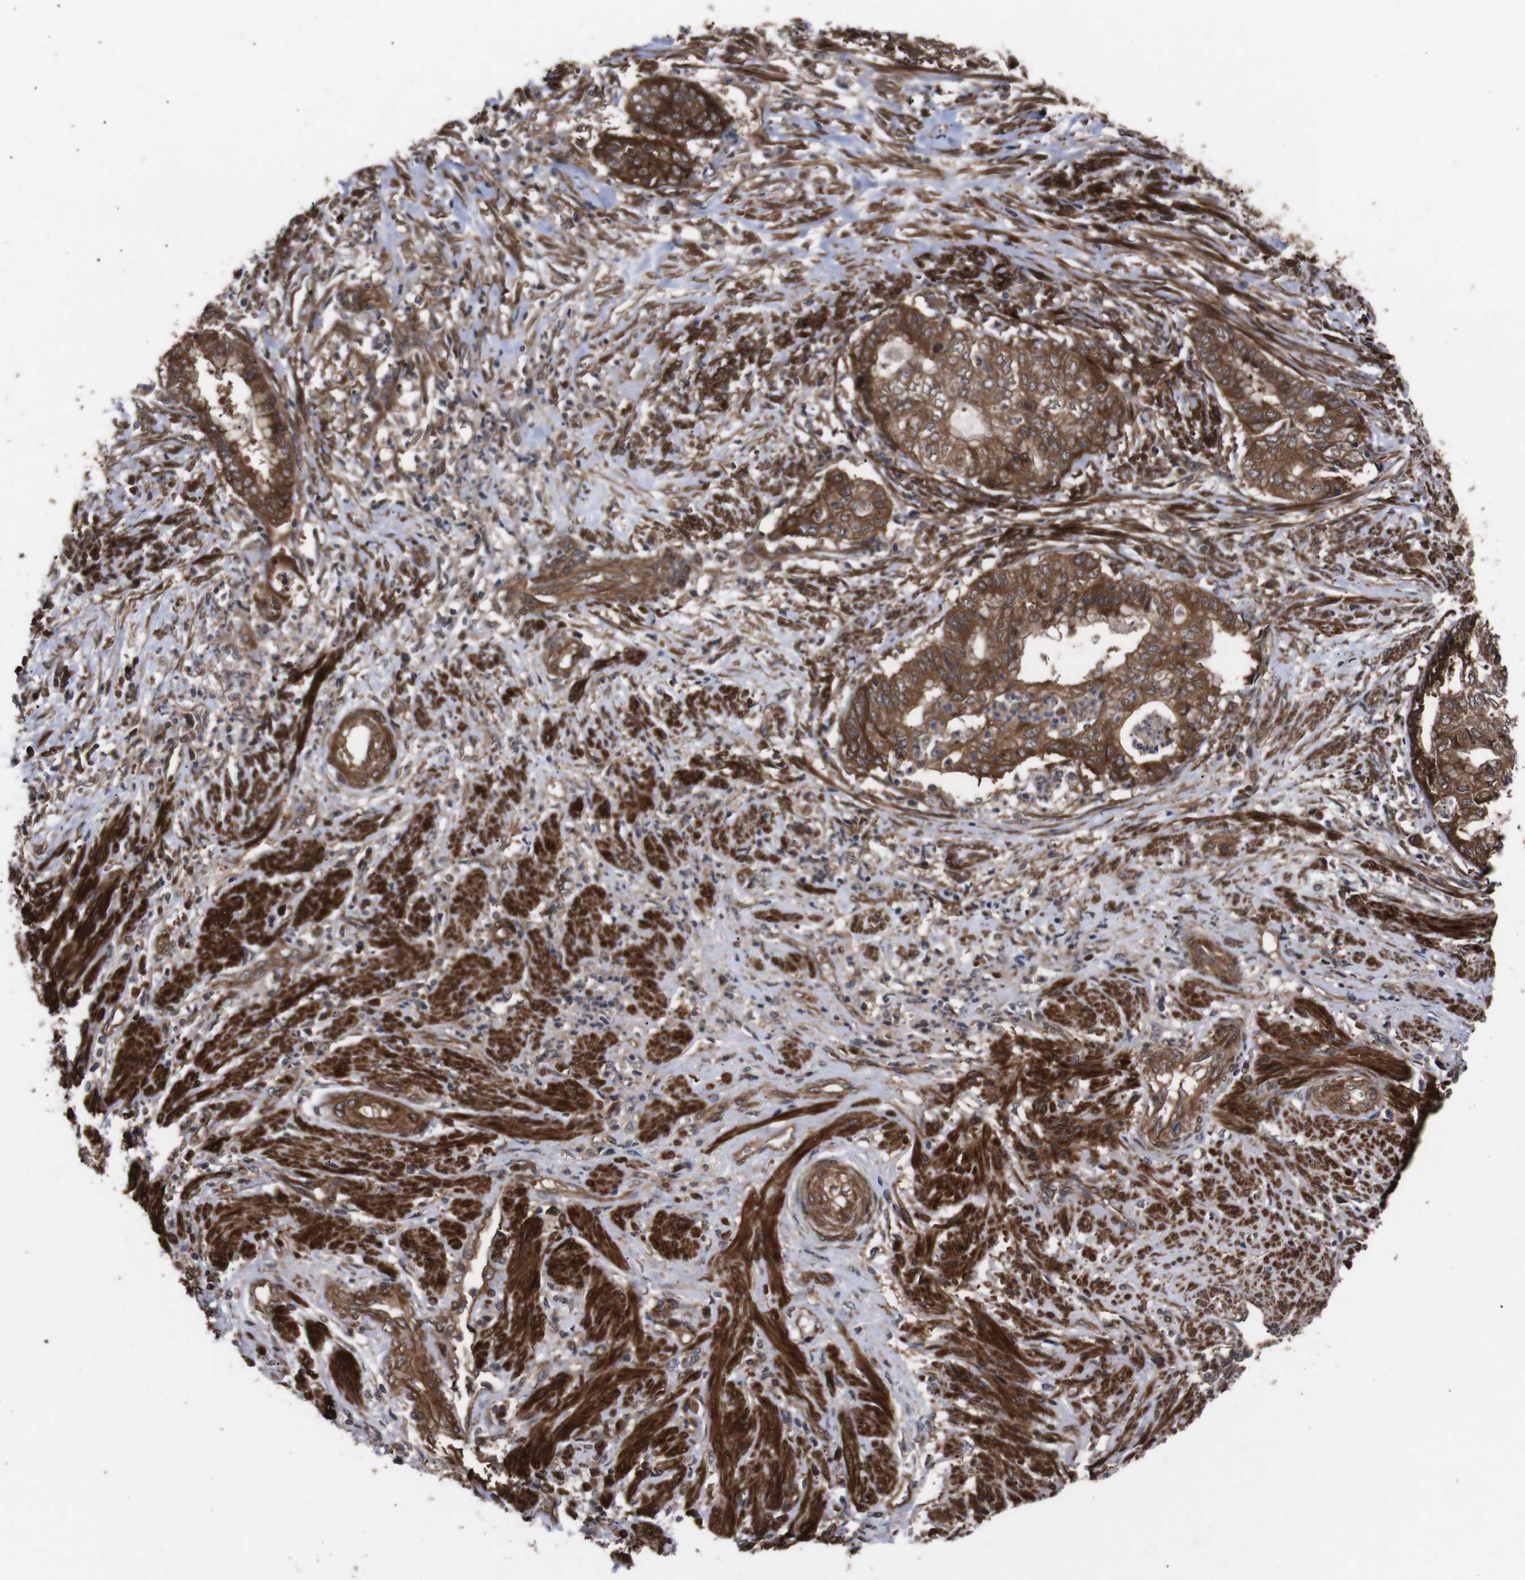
{"staining": {"intensity": "moderate", "quantity": ">75%", "location": "cytoplasmic/membranous"}, "tissue": "endometrial cancer", "cell_type": "Tumor cells", "image_type": "cancer", "snomed": [{"axis": "morphology", "description": "Necrosis, NOS"}, {"axis": "morphology", "description": "Adenocarcinoma, NOS"}, {"axis": "topography", "description": "Endometrium"}], "caption": "Protein expression analysis of human adenocarcinoma (endometrial) reveals moderate cytoplasmic/membranous expression in approximately >75% of tumor cells.", "gene": "PAWR", "patient": {"sex": "female", "age": 79}}